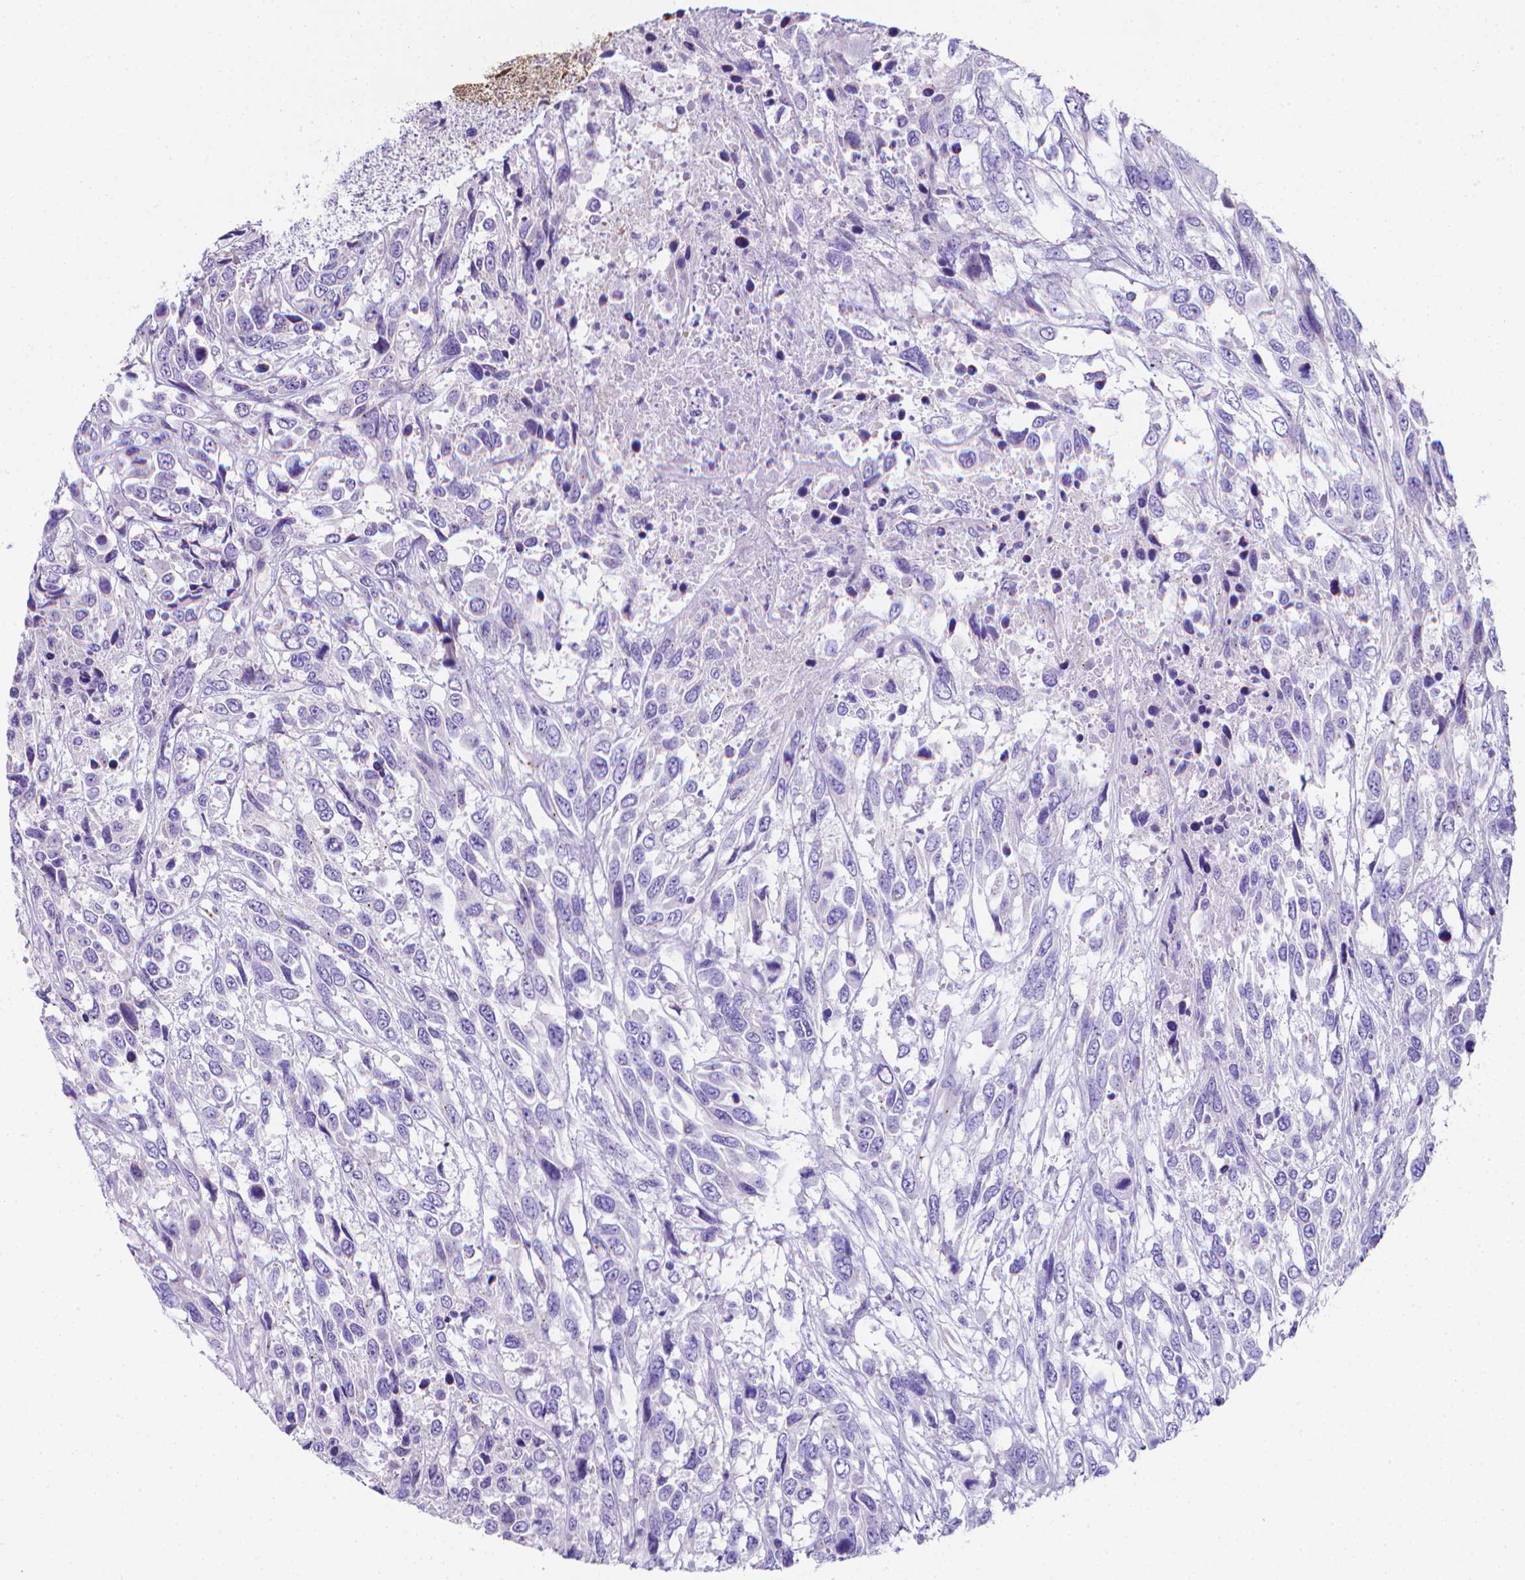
{"staining": {"intensity": "negative", "quantity": "none", "location": "none"}, "tissue": "urothelial cancer", "cell_type": "Tumor cells", "image_type": "cancer", "snomed": [{"axis": "morphology", "description": "Urothelial carcinoma, High grade"}, {"axis": "topography", "description": "Urinary bladder"}], "caption": "Urothelial cancer stained for a protein using IHC demonstrates no positivity tumor cells.", "gene": "LRRC73", "patient": {"sex": "female", "age": 70}}